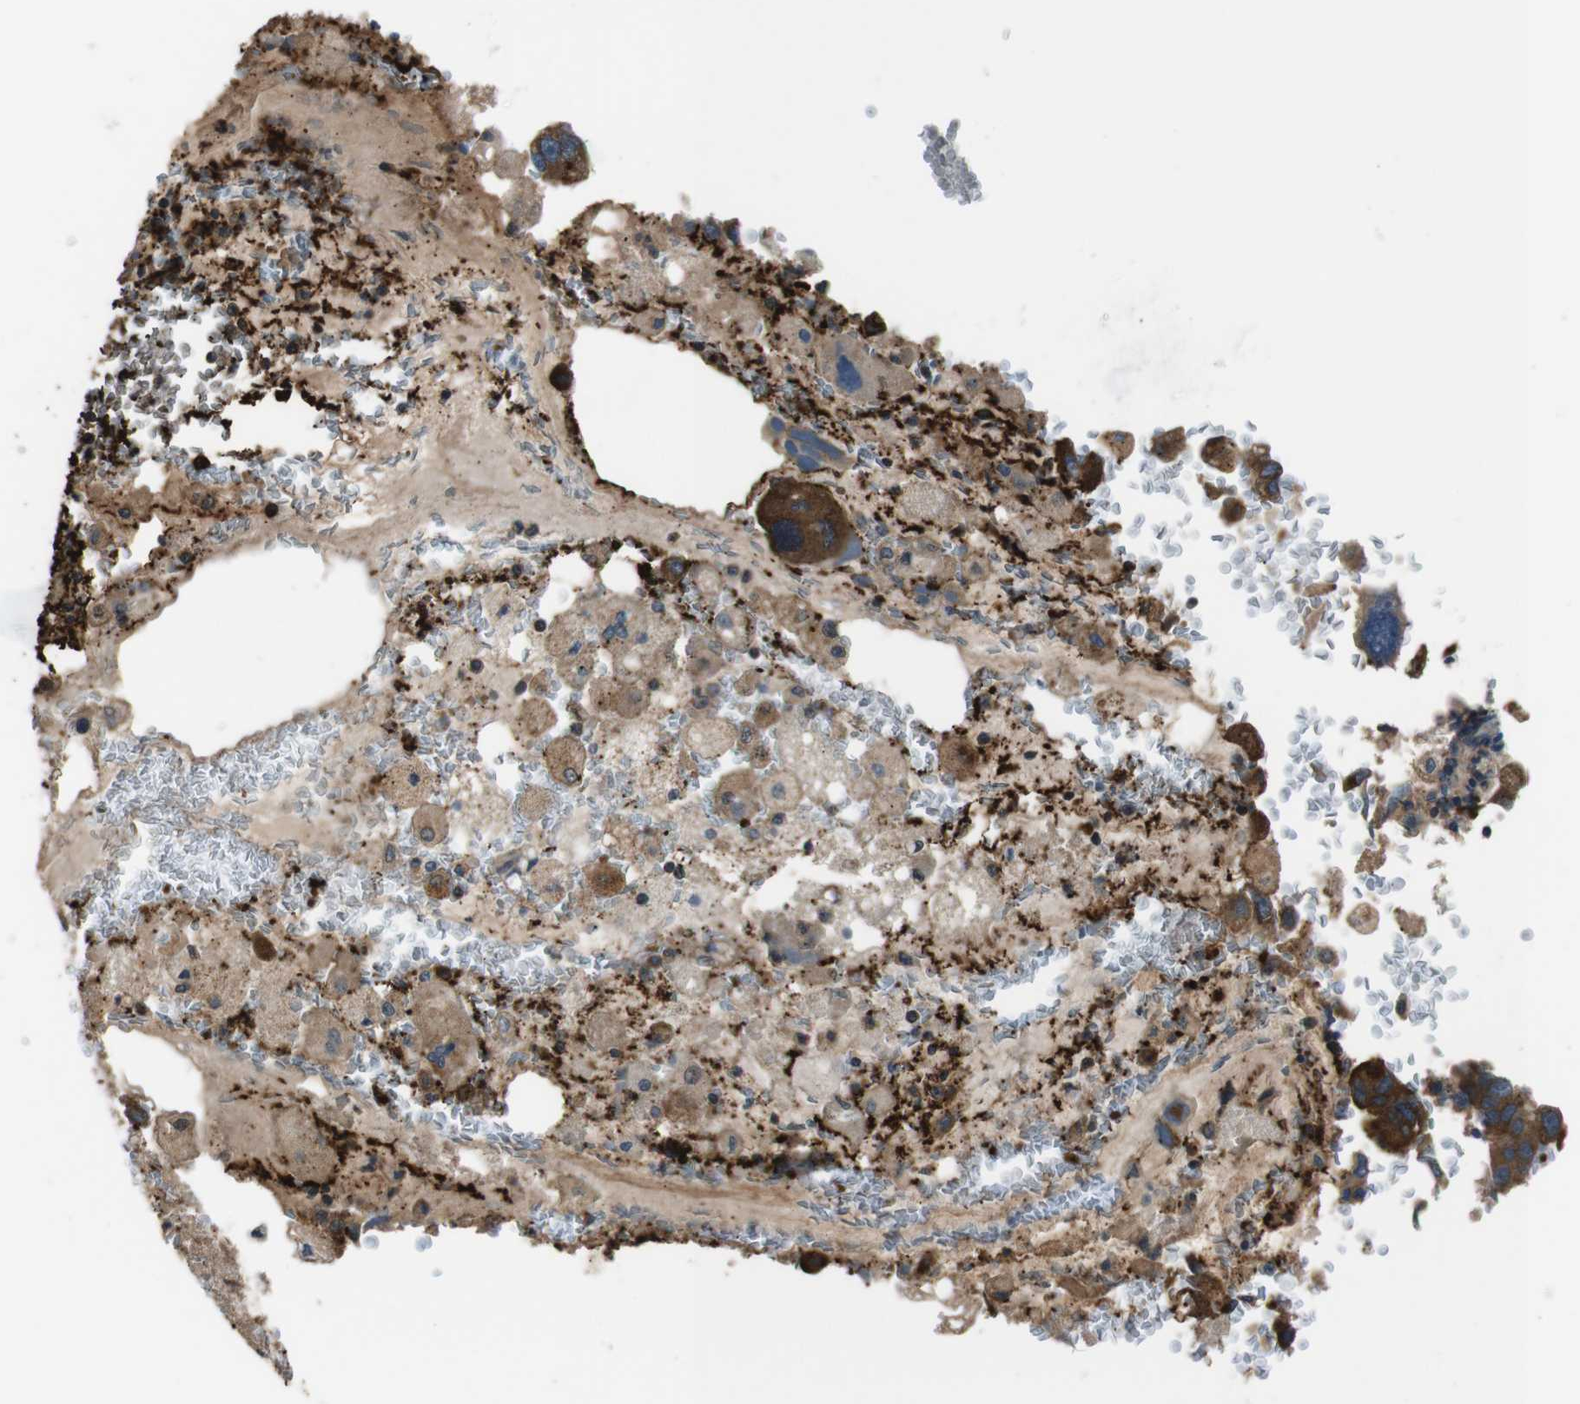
{"staining": {"intensity": "moderate", "quantity": ">75%", "location": "cytoplasmic/membranous"}, "tissue": "bronchus", "cell_type": "Respiratory epithelial cells", "image_type": "normal", "snomed": [{"axis": "morphology", "description": "Normal tissue, NOS"}, {"axis": "morphology", "description": "Adenocarcinoma, NOS"}, {"axis": "morphology", "description": "Adenocarcinoma, metastatic, NOS"}, {"axis": "topography", "description": "Lymph node"}, {"axis": "topography", "description": "Bronchus"}, {"axis": "topography", "description": "Lung"}], "caption": "High-power microscopy captured an immunohistochemistry (IHC) photomicrograph of unremarkable bronchus, revealing moderate cytoplasmic/membranous positivity in approximately >75% of respiratory epithelial cells.", "gene": "SLC22A23", "patient": {"sex": "female", "age": 54}}